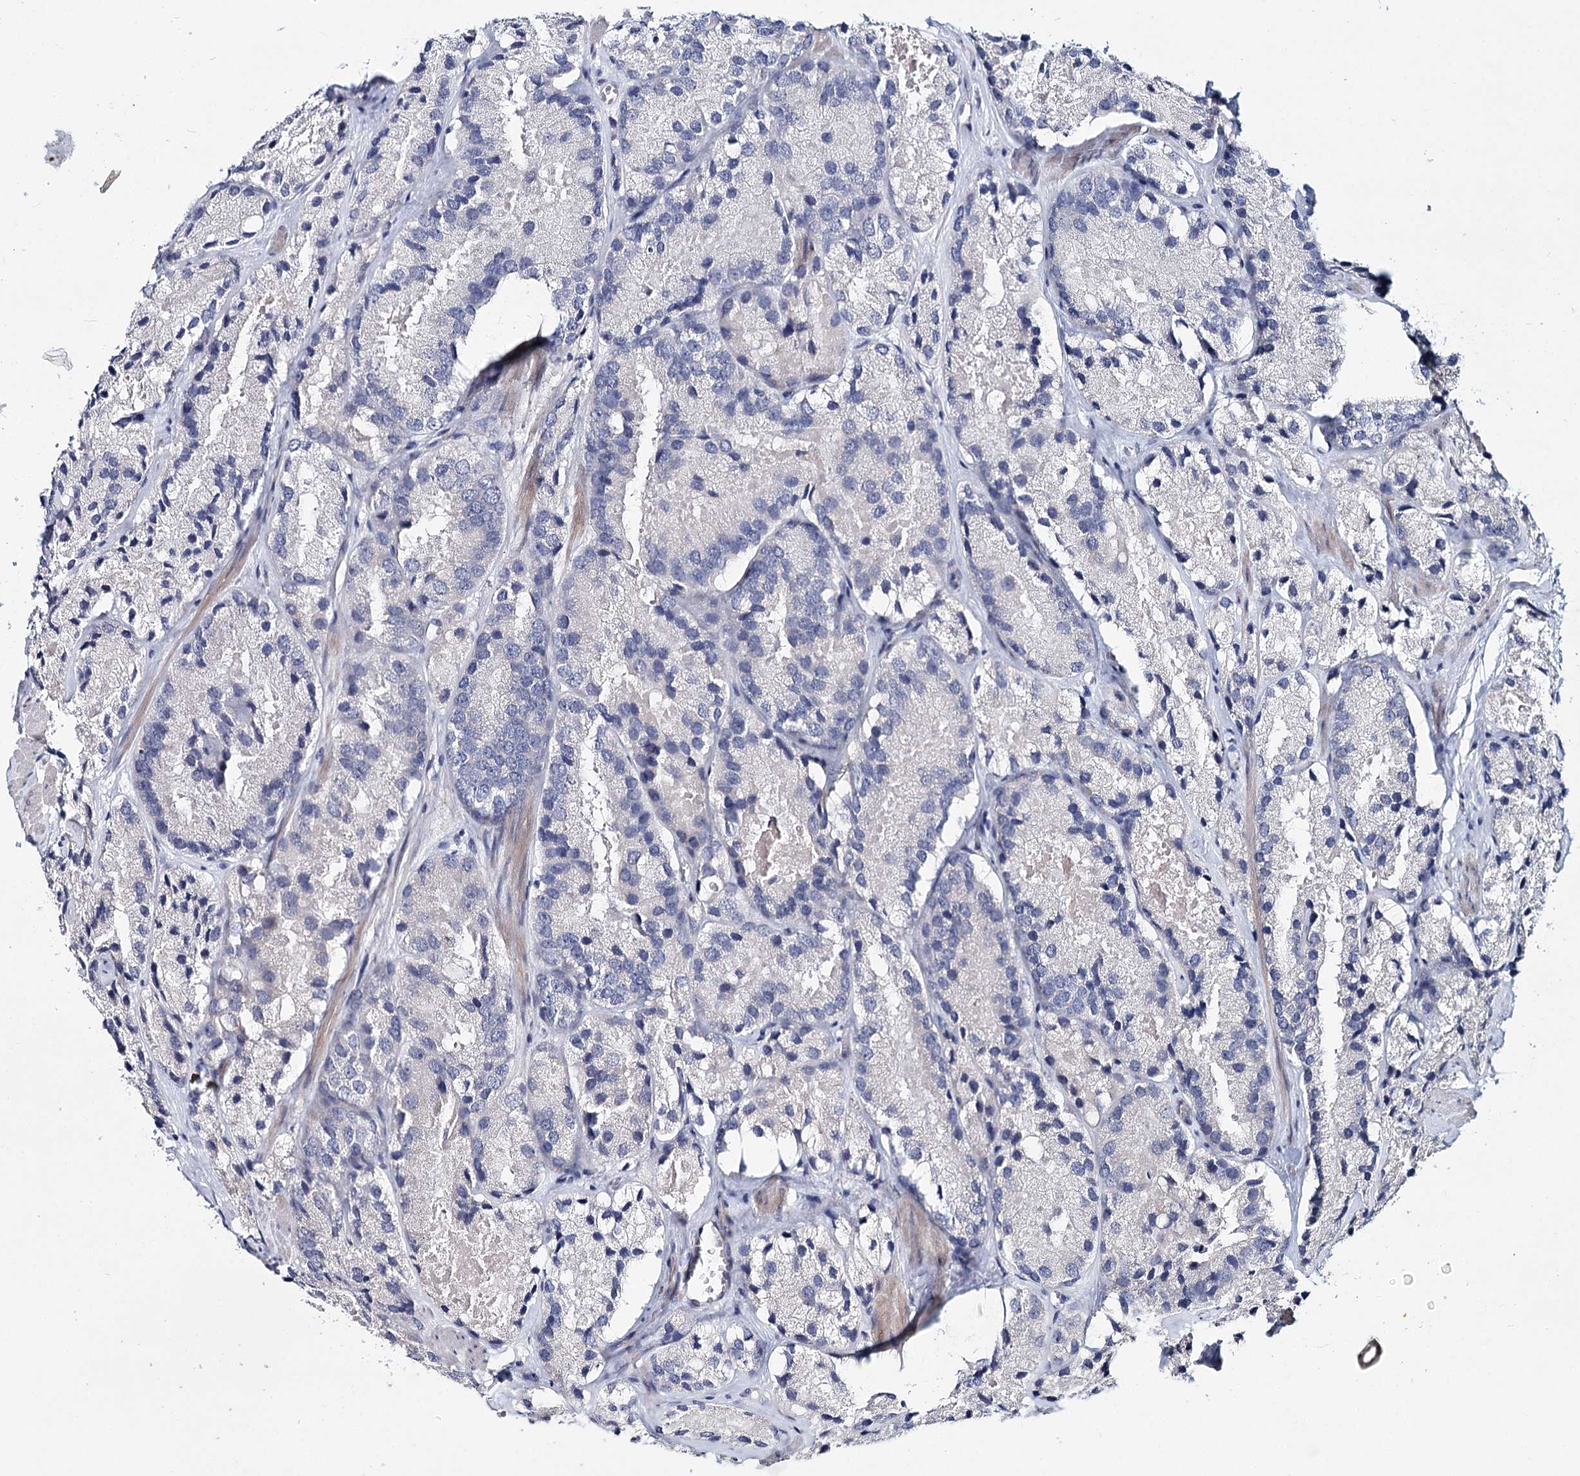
{"staining": {"intensity": "negative", "quantity": "none", "location": "none"}, "tissue": "prostate cancer", "cell_type": "Tumor cells", "image_type": "cancer", "snomed": [{"axis": "morphology", "description": "Adenocarcinoma, High grade"}, {"axis": "topography", "description": "Prostate"}], "caption": "Prostate cancer (adenocarcinoma (high-grade)) was stained to show a protein in brown. There is no significant expression in tumor cells.", "gene": "TEX12", "patient": {"sex": "male", "age": 66}}